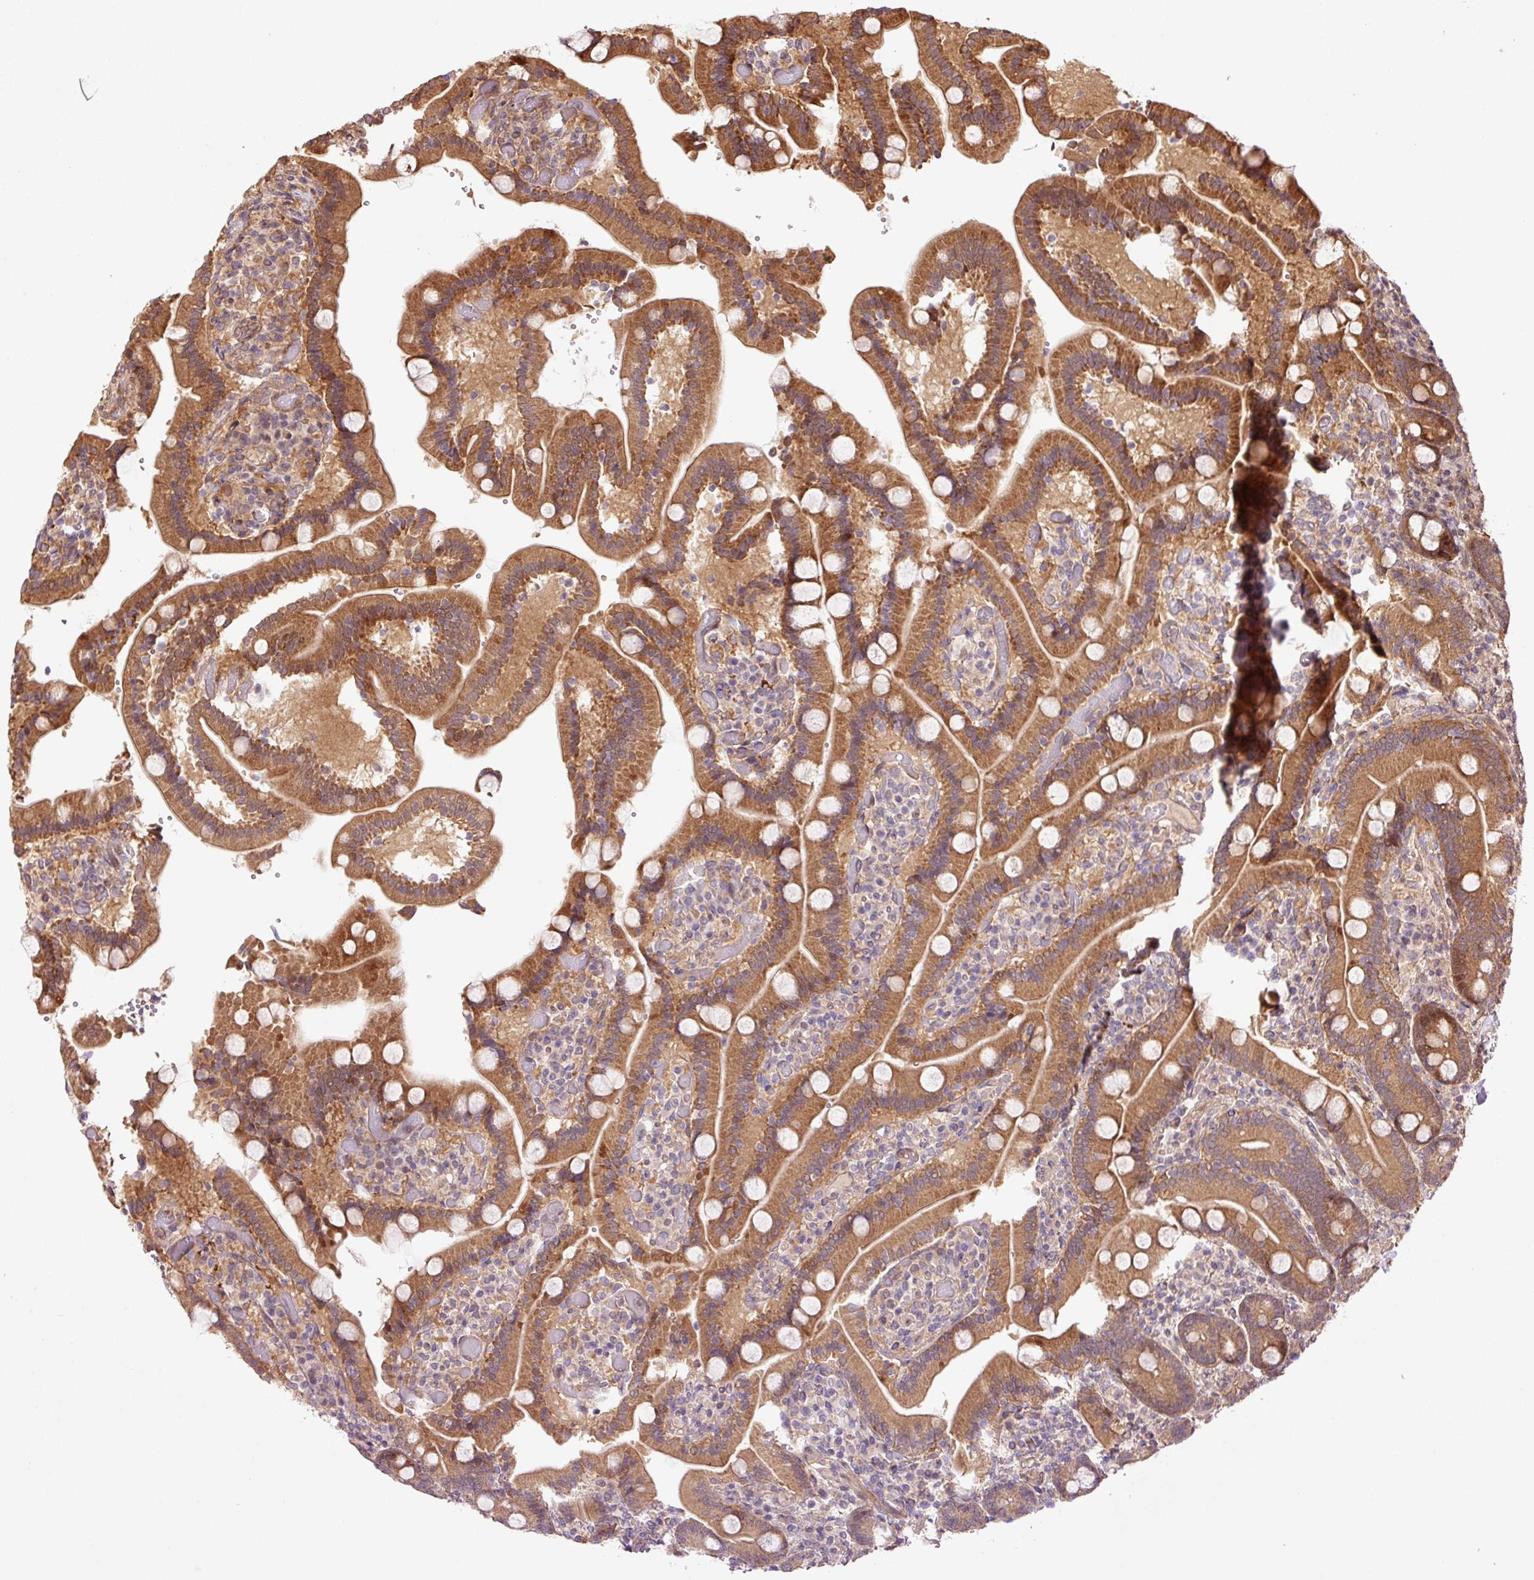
{"staining": {"intensity": "strong", "quantity": ">75%", "location": "cytoplasmic/membranous"}, "tissue": "duodenum", "cell_type": "Glandular cells", "image_type": "normal", "snomed": [{"axis": "morphology", "description": "Normal tissue, NOS"}, {"axis": "topography", "description": "Duodenum"}], "caption": "Immunohistochemical staining of normal duodenum displays strong cytoplasmic/membranous protein positivity in approximately >75% of glandular cells.", "gene": "OXER1", "patient": {"sex": "female", "age": 62}}